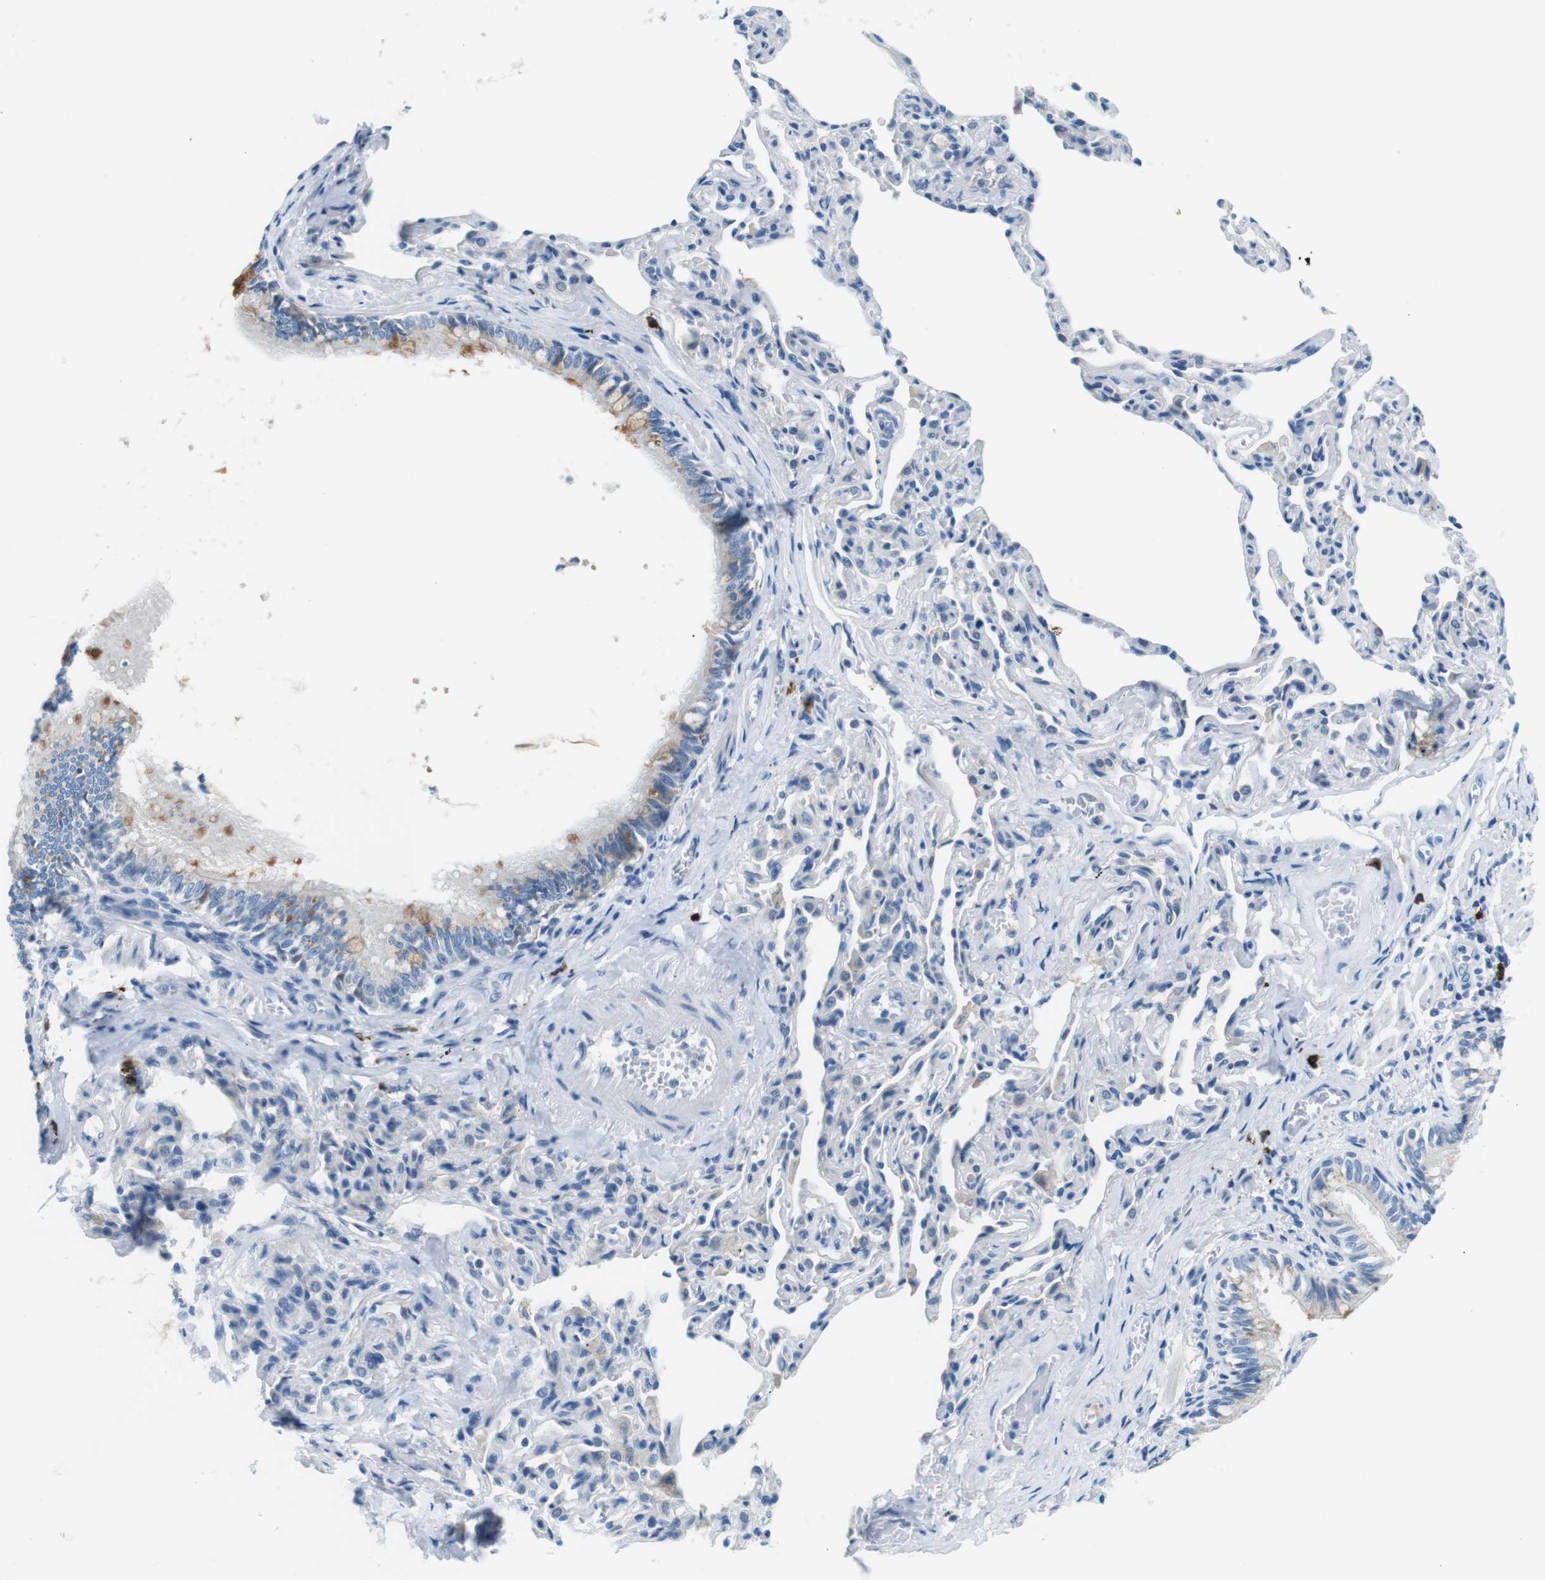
{"staining": {"intensity": "moderate", "quantity": ">75%", "location": "cytoplasmic/membranous"}, "tissue": "bronchus", "cell_type": "Respiratory epithelial cells", "image_type": "normal", "snomed": [{"axis": "morphology", "description": "Normal tissue, NOS"}, {"axis": "topography", "description": "Bronchus"}, {"axis": "topography", "description": "Lung"}], "caption": "This is a photomicrograph of IHC staining of normal bronchus, which shows moderate expression in the cytoplasmic/membranous of respiratory epithelial cells.", "gene": "SLC35A3", "patient": {"sex": "male", "age": 64}}